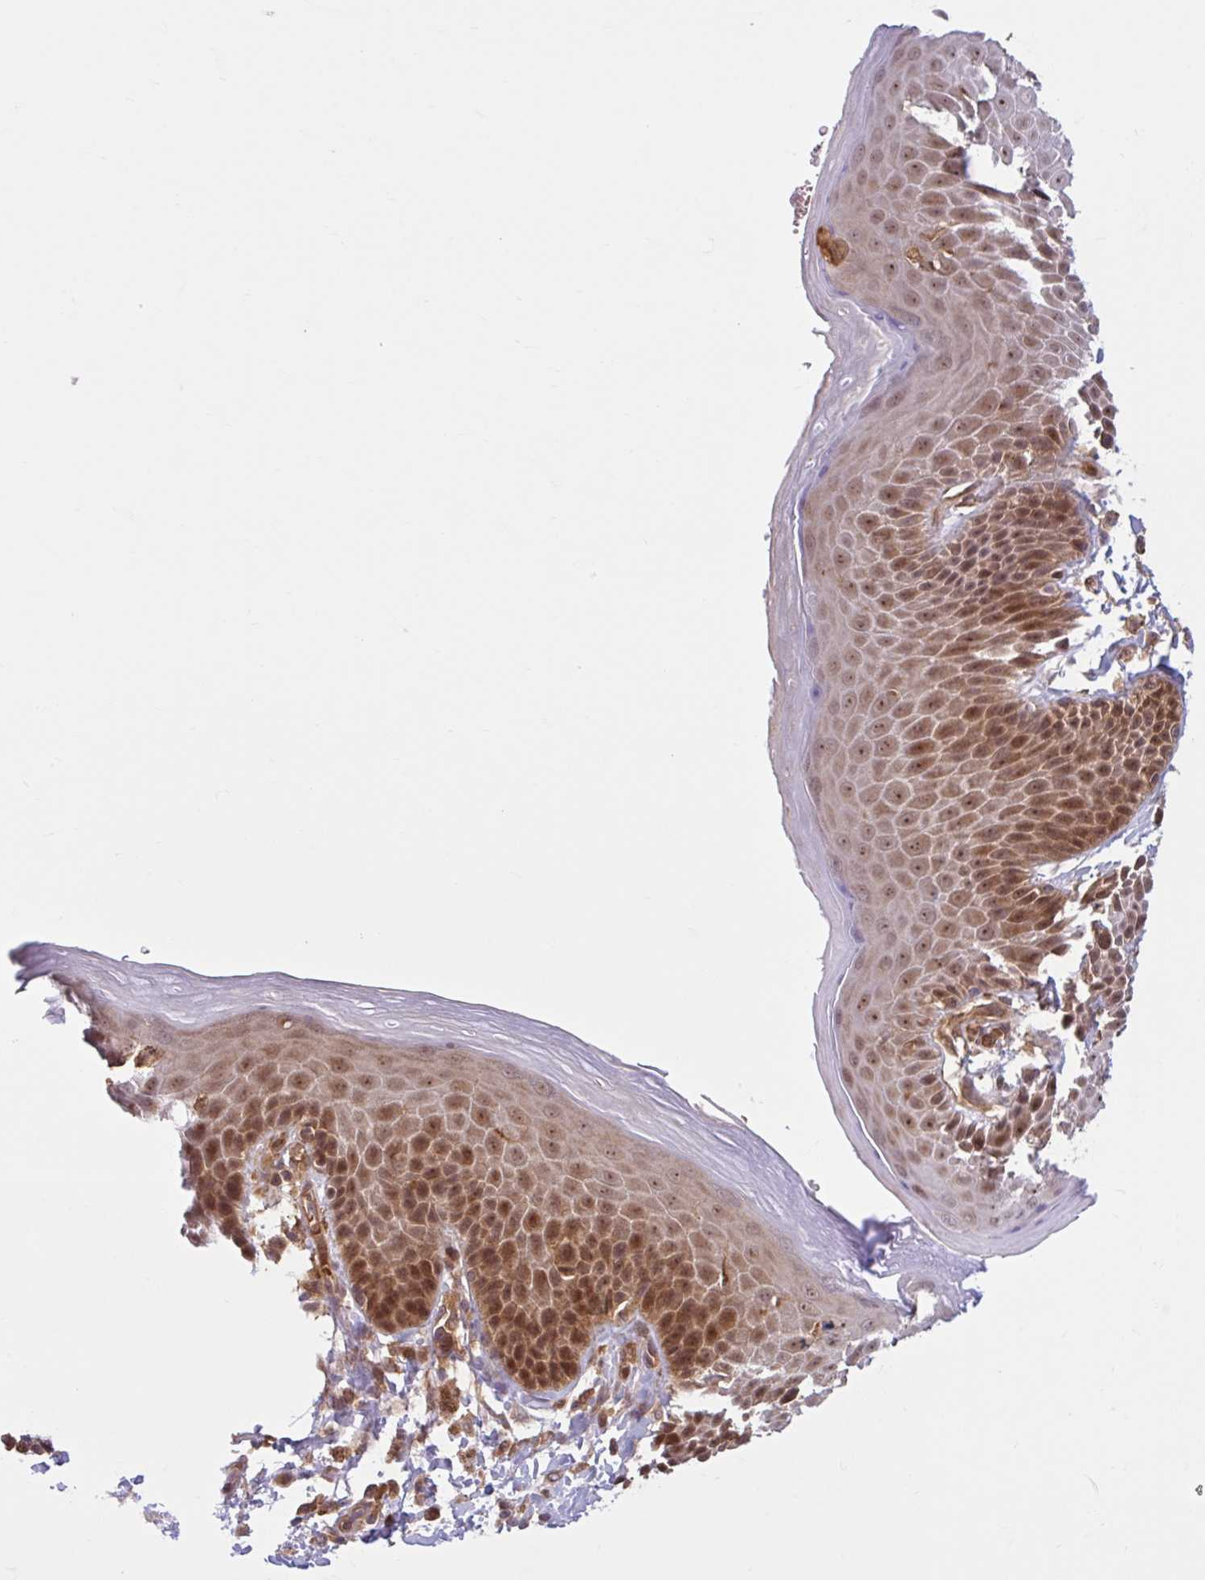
{"staining": {"intensity": "strong", "quantity": "25%-75%", "location": "nuclear"}, "tissue": "skin", "cell_type": "Epidermal cells", "image_type": "normal", "snomed": [{"axis": "morphology", "description": "Normal tissue, NOS"}, {"axis": "topography", "description": "Peripheral nerve tissue"}], "caption": "Strong nuclear staining is identified in approximately 25%-75% of epidermal cells in benign skin.", "gene": "HMBS", "patient": {"sex": "male", "age": 51}}